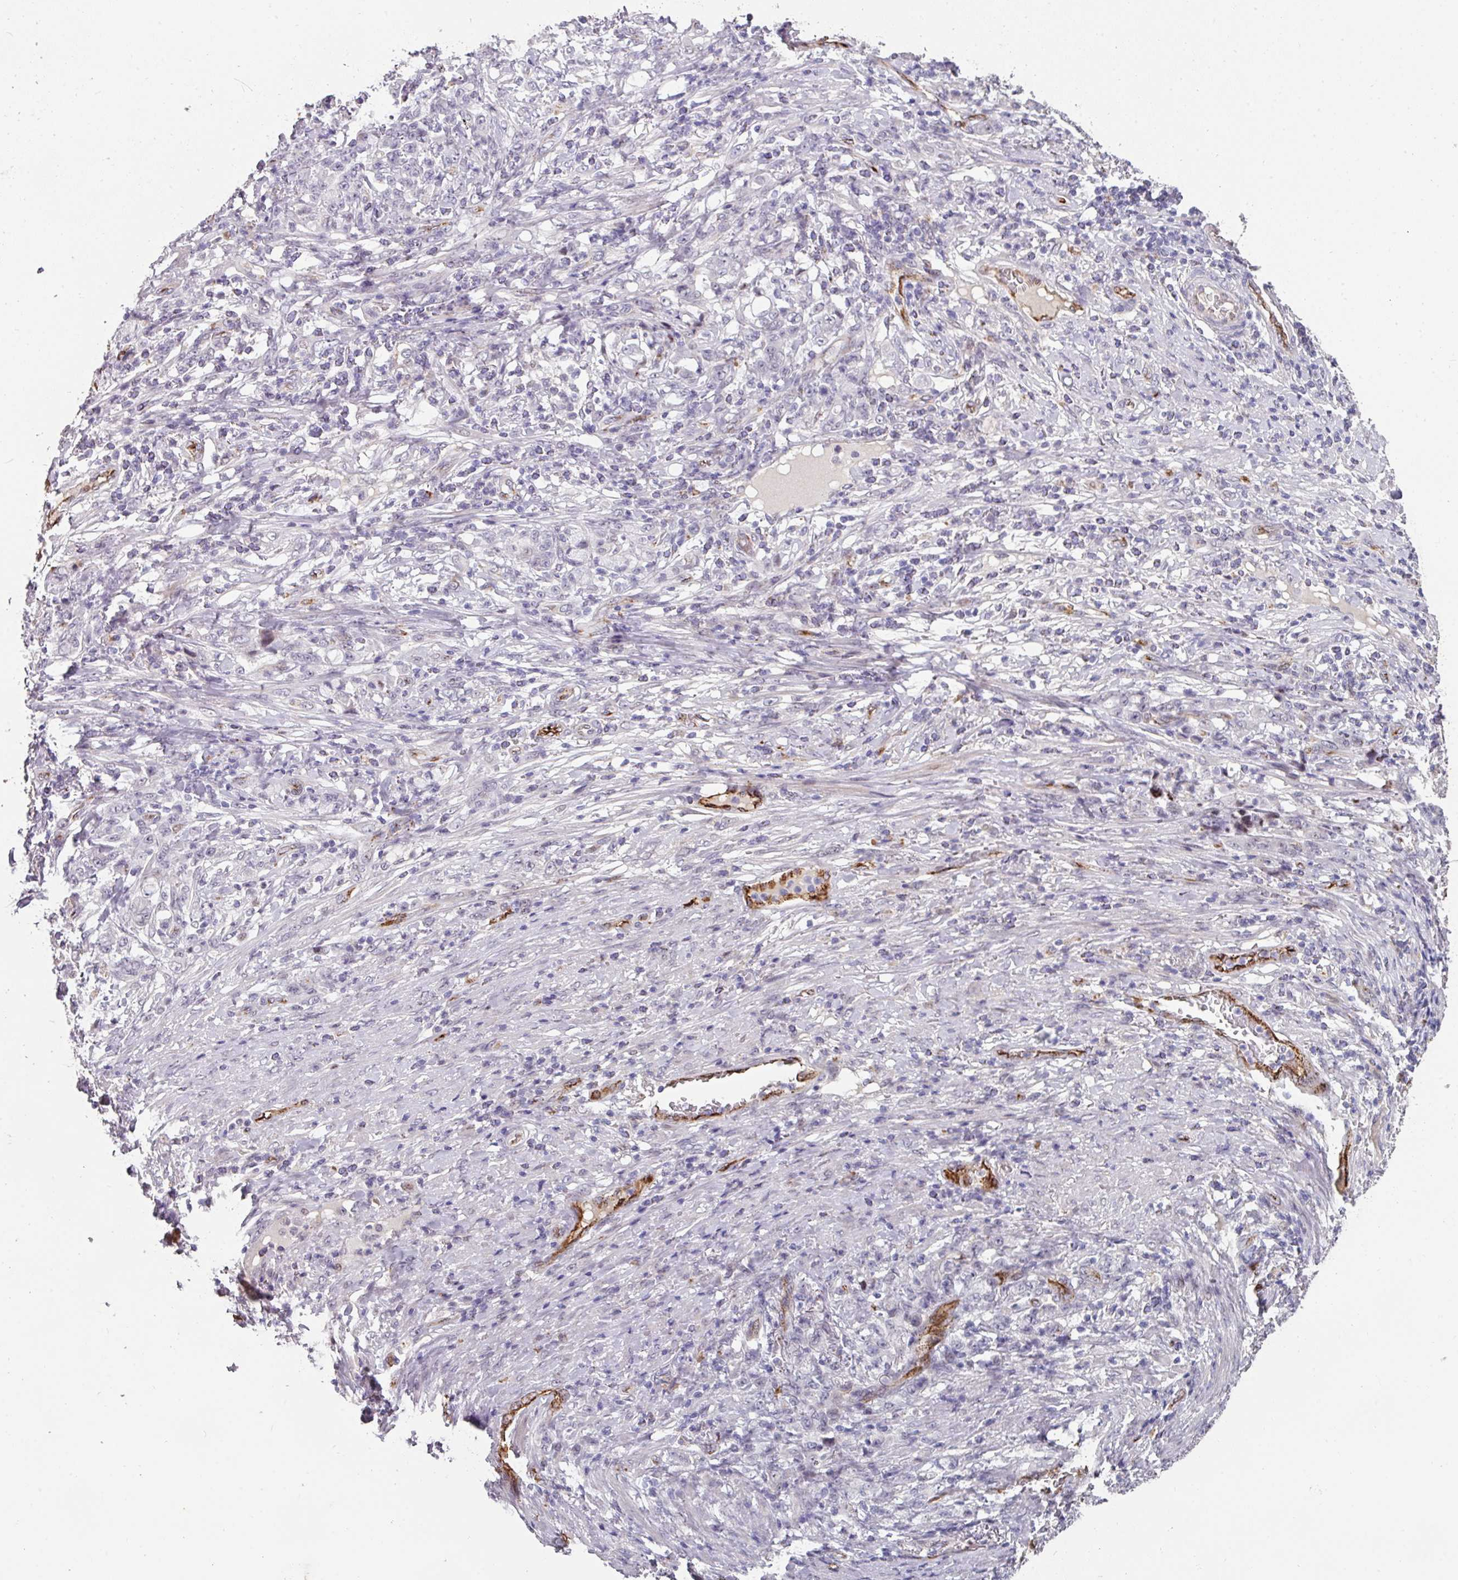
{"staining": {"intensity": "negative", "quantity": "none", "location": "none"}, "tissue": "stomach cancer", "cell_type": "Tumor cells", "image_type": "cancer", "snomed": [{"axis": "morphology", "description": "Adenocarcinoma, NOS"}, {"axis": "topography", "description": "Stomach"}], "caption": "Immunohistochemistry histopathology image of stomach cancer stained for a protein (brown), which displays no staining in tumor cells.", "gene": "SIDT2", "patient": {"sex": "female", "age": 79}}